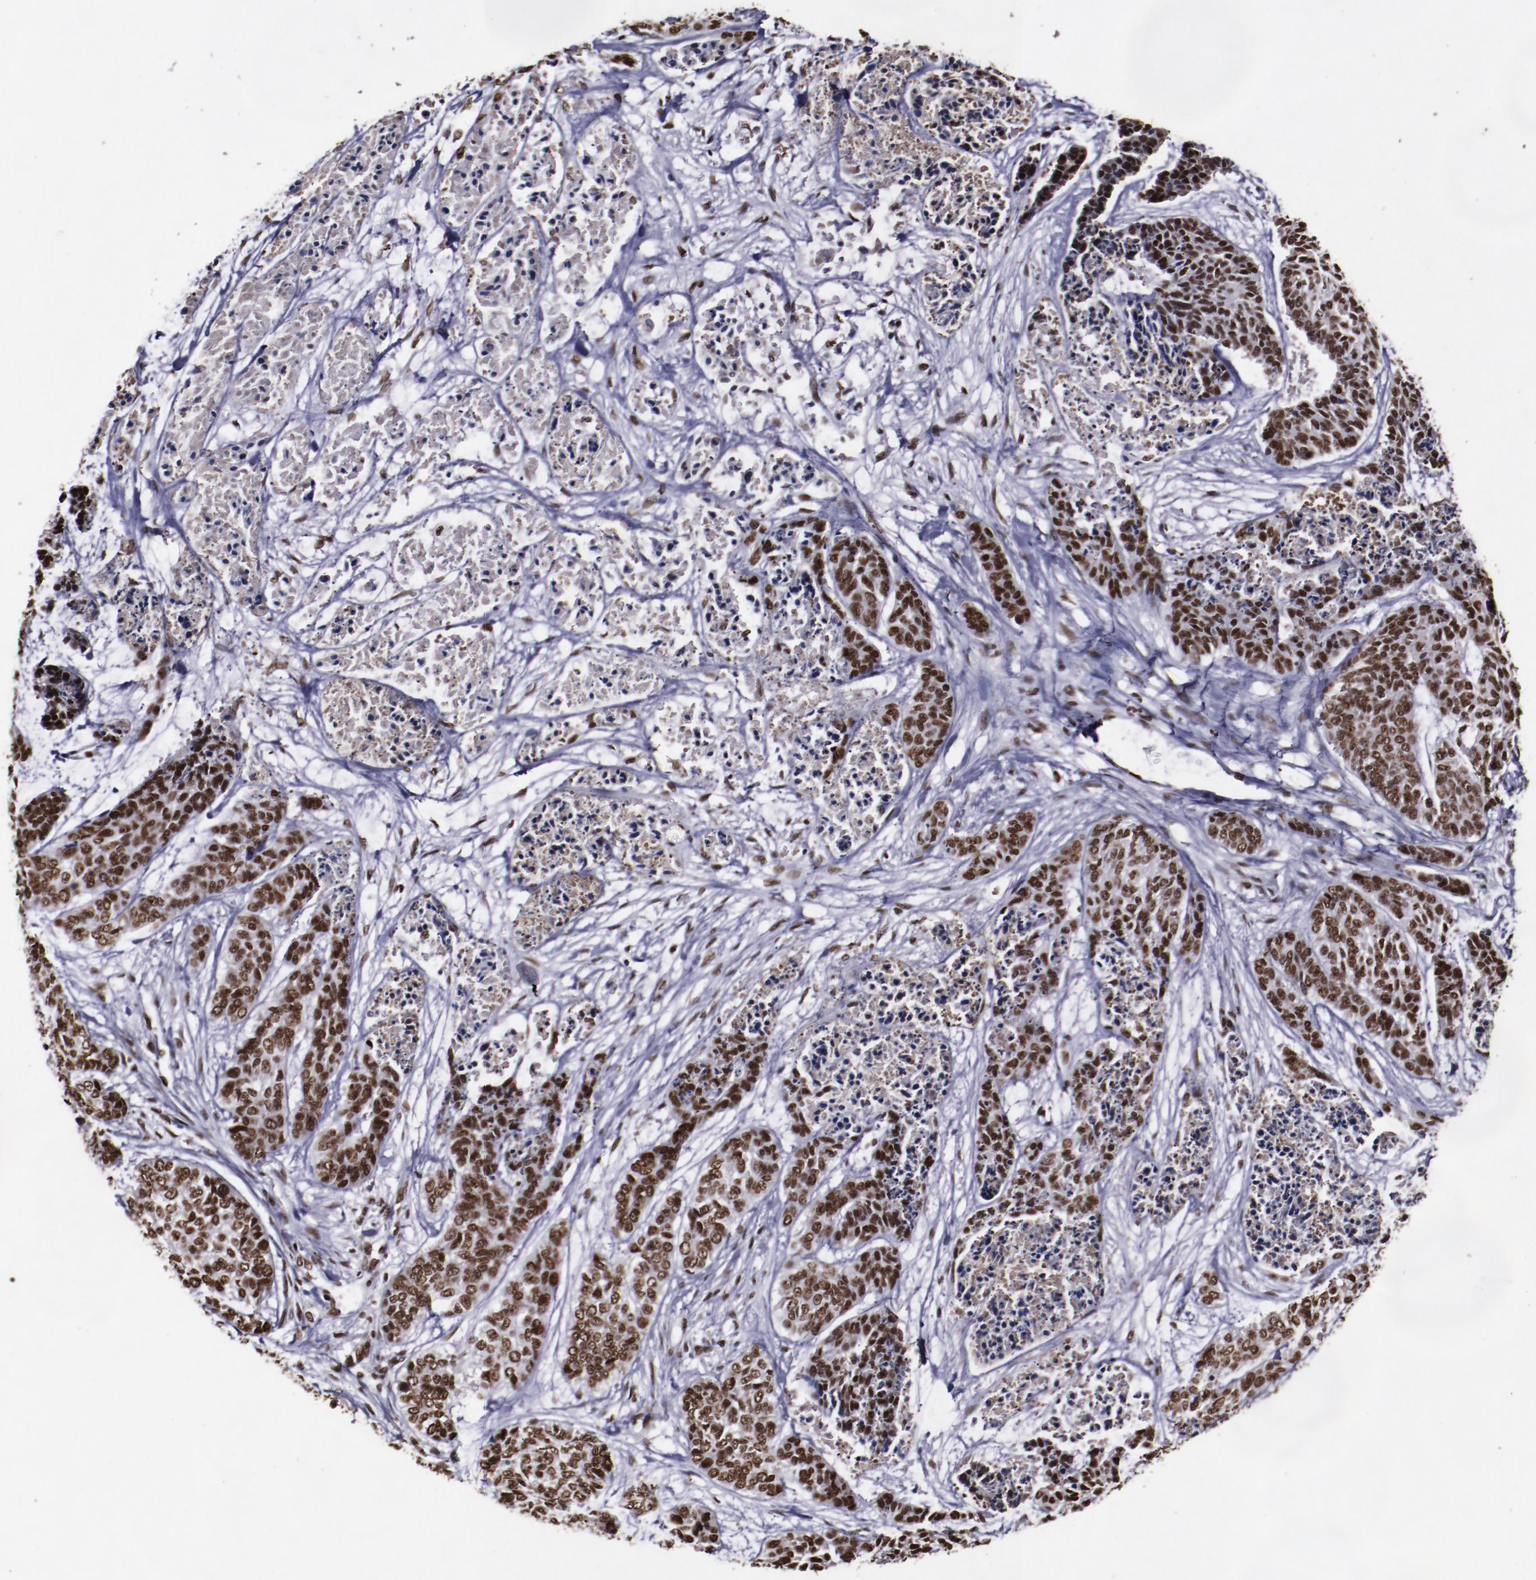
{"staining": {"intensity": "moderate", "quantity": ">75%", "location": "nuclear"}, "tissue": "skin cancer", "cell_type": "Tumor cells", "image_type": "cancer", "snomed": [{"axis": "morphology", "description": "Basal cell carcinoma"}, {"axis": "topography", "description": "Skin"}], "caption": "Immunohistochemical staining of skin cancer (basal cell carcinoma) exhibits medium levels of moderate nuclear protein positivity in about >75% of tumor cells. Nuclei are stained in blue.", "gene": "APEX1", "patient": {"sex": "female", "age": 64}}